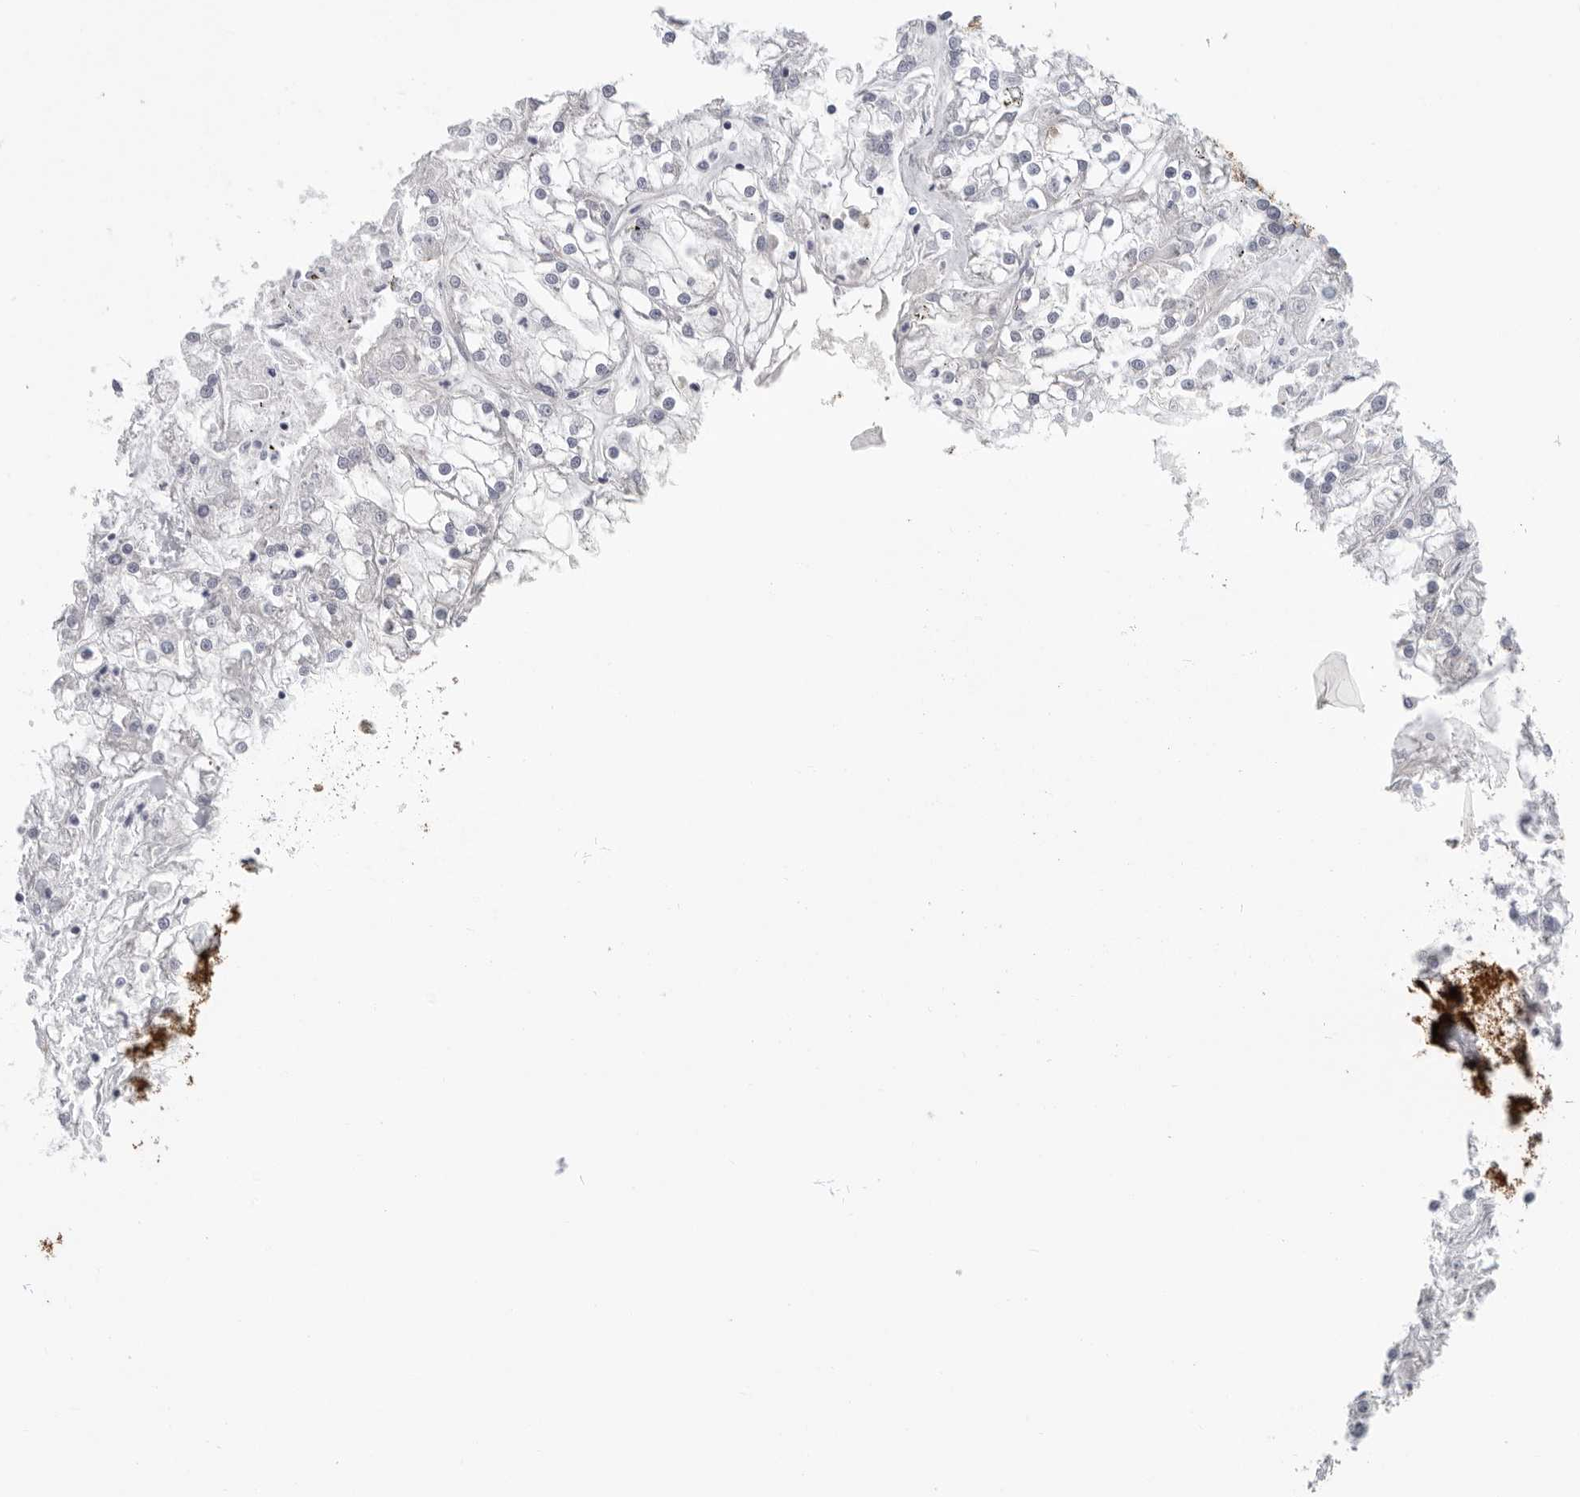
{"staining": {"intensity": "negative", "quantity": "none", "location": "none"}, "tissue": "renal cancer", "cell_type": "Tumor cells", "image_type": "cancer", "snomed": [{"axis": "morphology", "description": "Adenocarcinoma, NOS"}, {"axis": "topography", "description": "Kidney"}], "caption": "Image shows no significant protein staining in tumor cells of renal cancer.", "gene": "MTFR1L", "patient": {"sex": "female", "age": 52}}